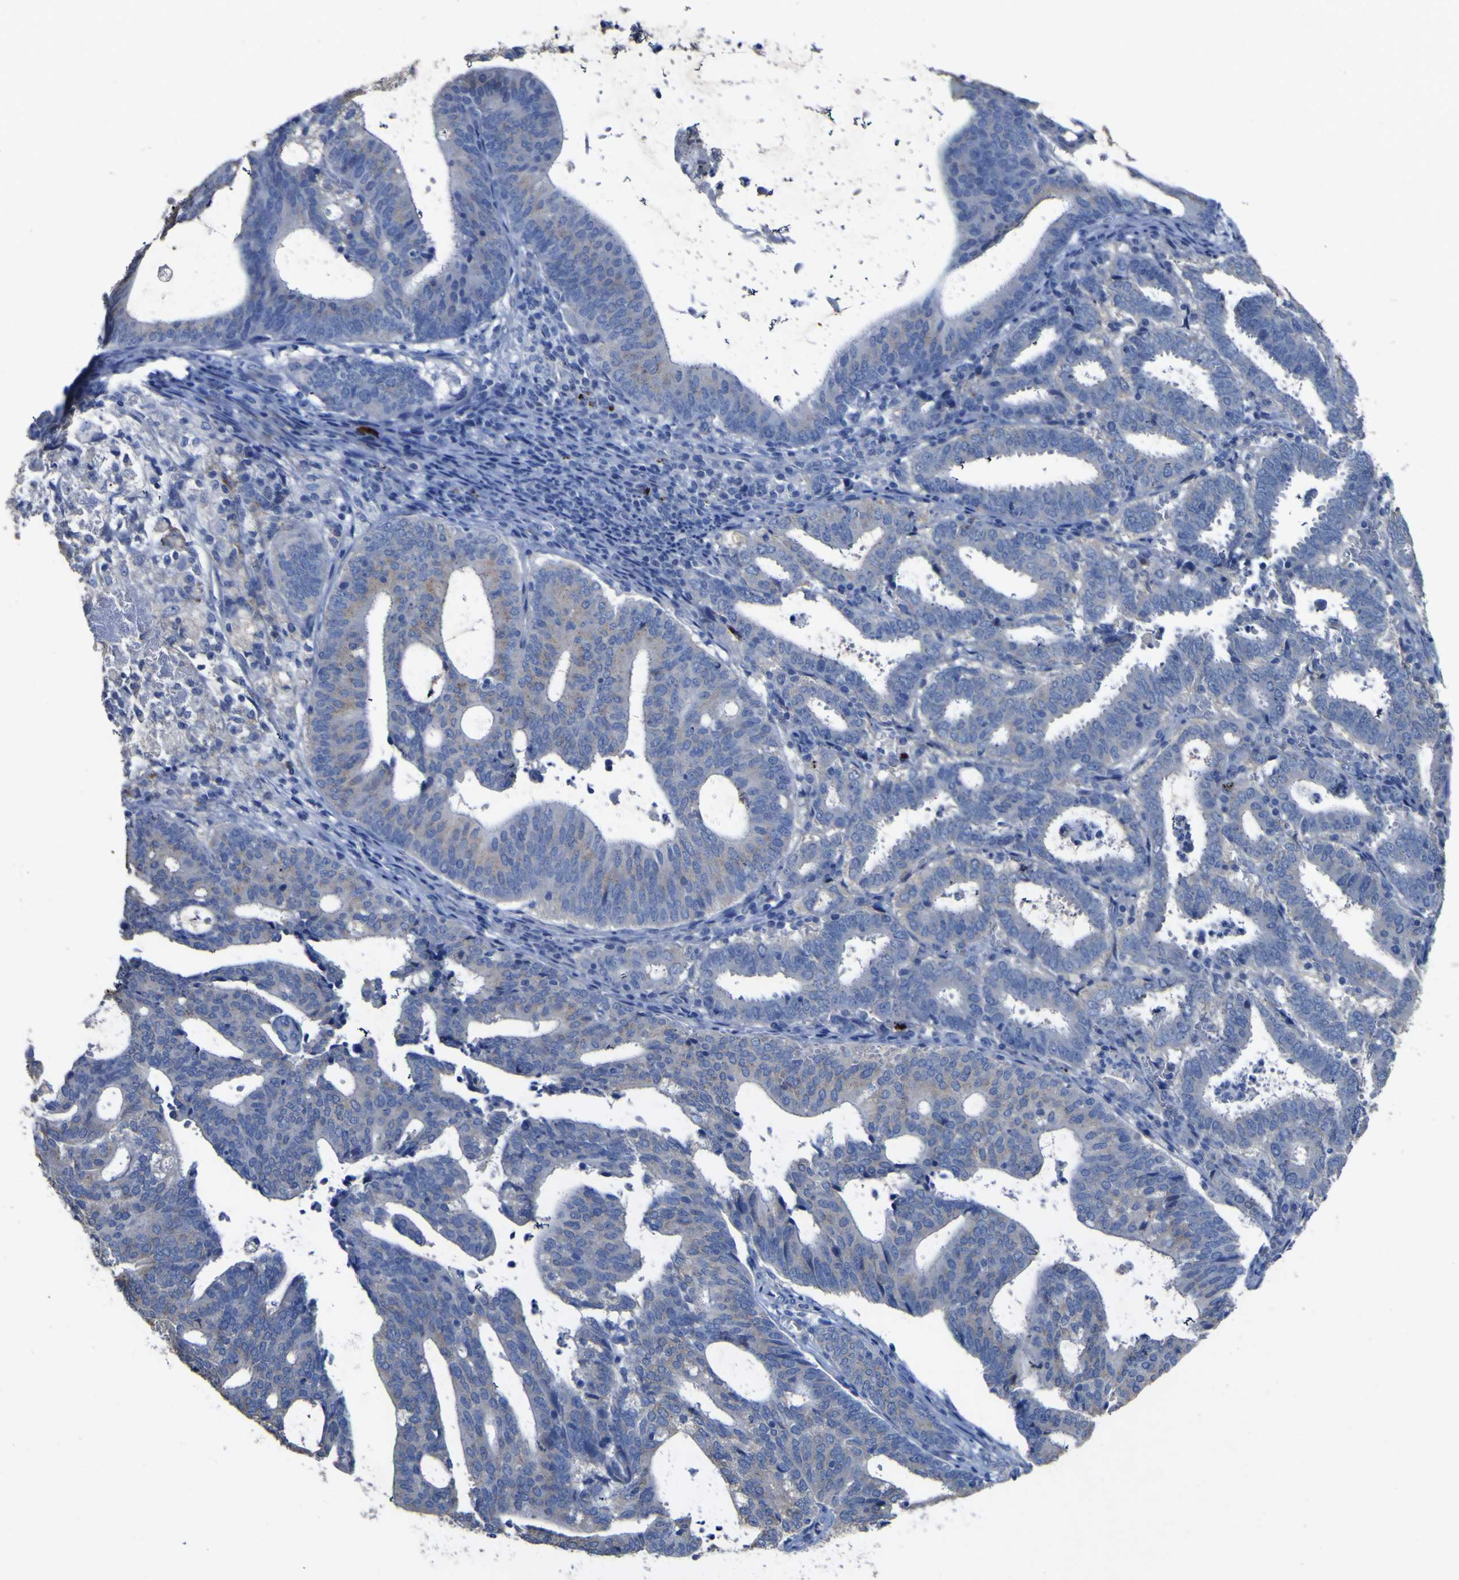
{"staining": {"intensity": "weak", "quantity": "<25%", "location": "cytoplasmic/membranous"}, "tissue": "endometrial cancer", "cell_type": "Tumor cells", "image_type": "cancer", "snomed": [{"axis": "morphology", "description": "Adenocarcinoma, NOS"}, {"axis": "topography", "description": "Uterus"}], "caption": "Immunohistochemical staining of endometrial cancer reveals no significant positivity in tumor cells.", "gene": "AGO4", "patient": {"sex": "female", "age": 83}}